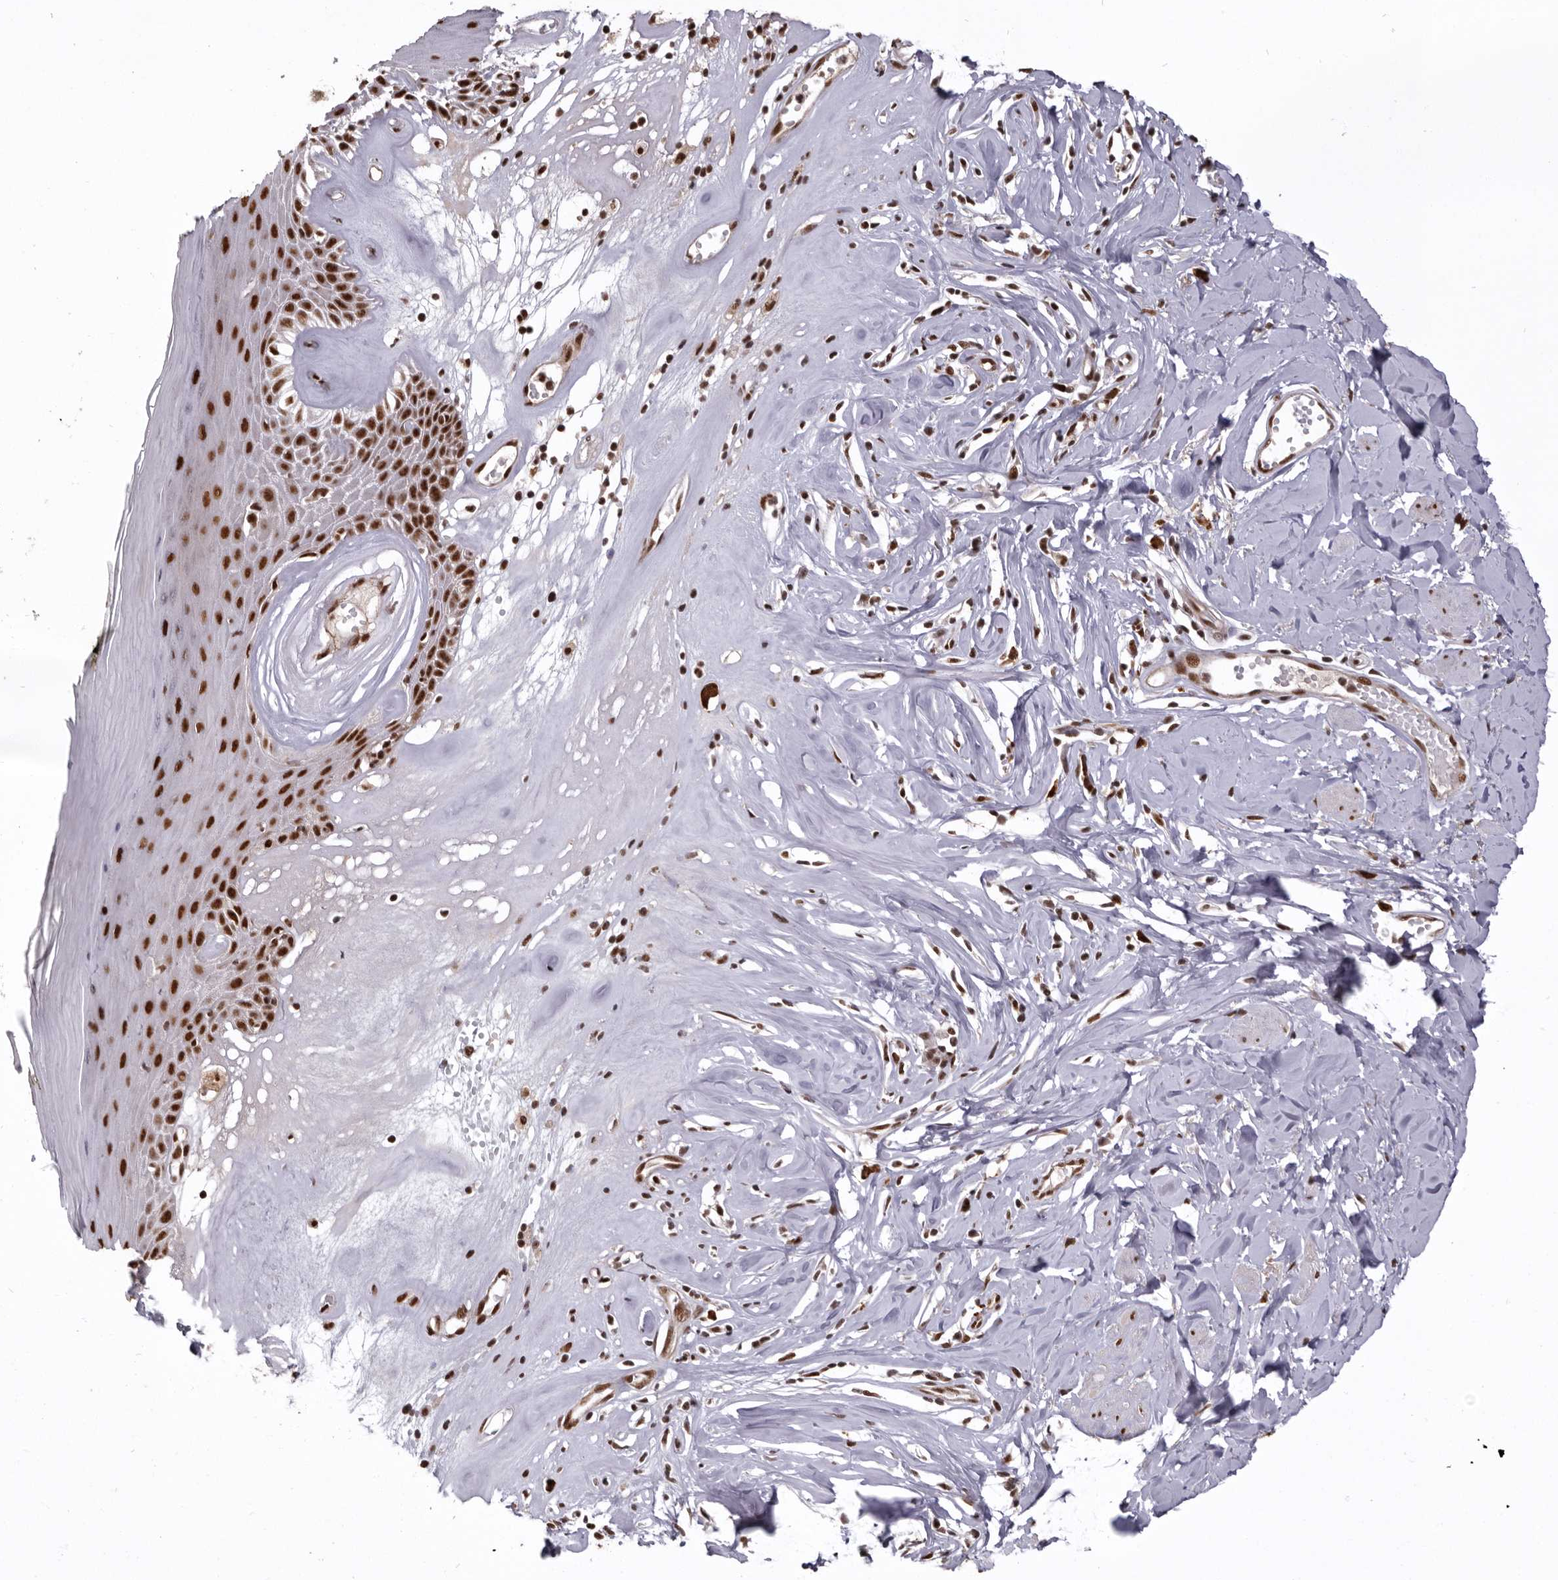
{"staining": {"intensity": "strong", "quantity": ">75%", "location": "nuclear"}, "tissue": "skin", "cell_type": "Epidermal cells", "image_type": "normal", "snomed": [{"axis": "morphology", "description": "Normal tissue, NOS"}, {"axis": "morphology", "description": "Inflammation, NOS"}, {"axis": "topography", "description": "Vulva"}], "caption": "The image displays staining of normal skin, revealing strong nuclear protein expression (brown color) within epidermal cells. The staining was performed using DAB (3,3'-diaminobenzidine) to visualize the protein expression in brown, while the nuclei were stained in blue with hematoxylin (Magnification: 20x).", "gene": "CHTOP", "patient": {"sex": "female", "age": 84}}